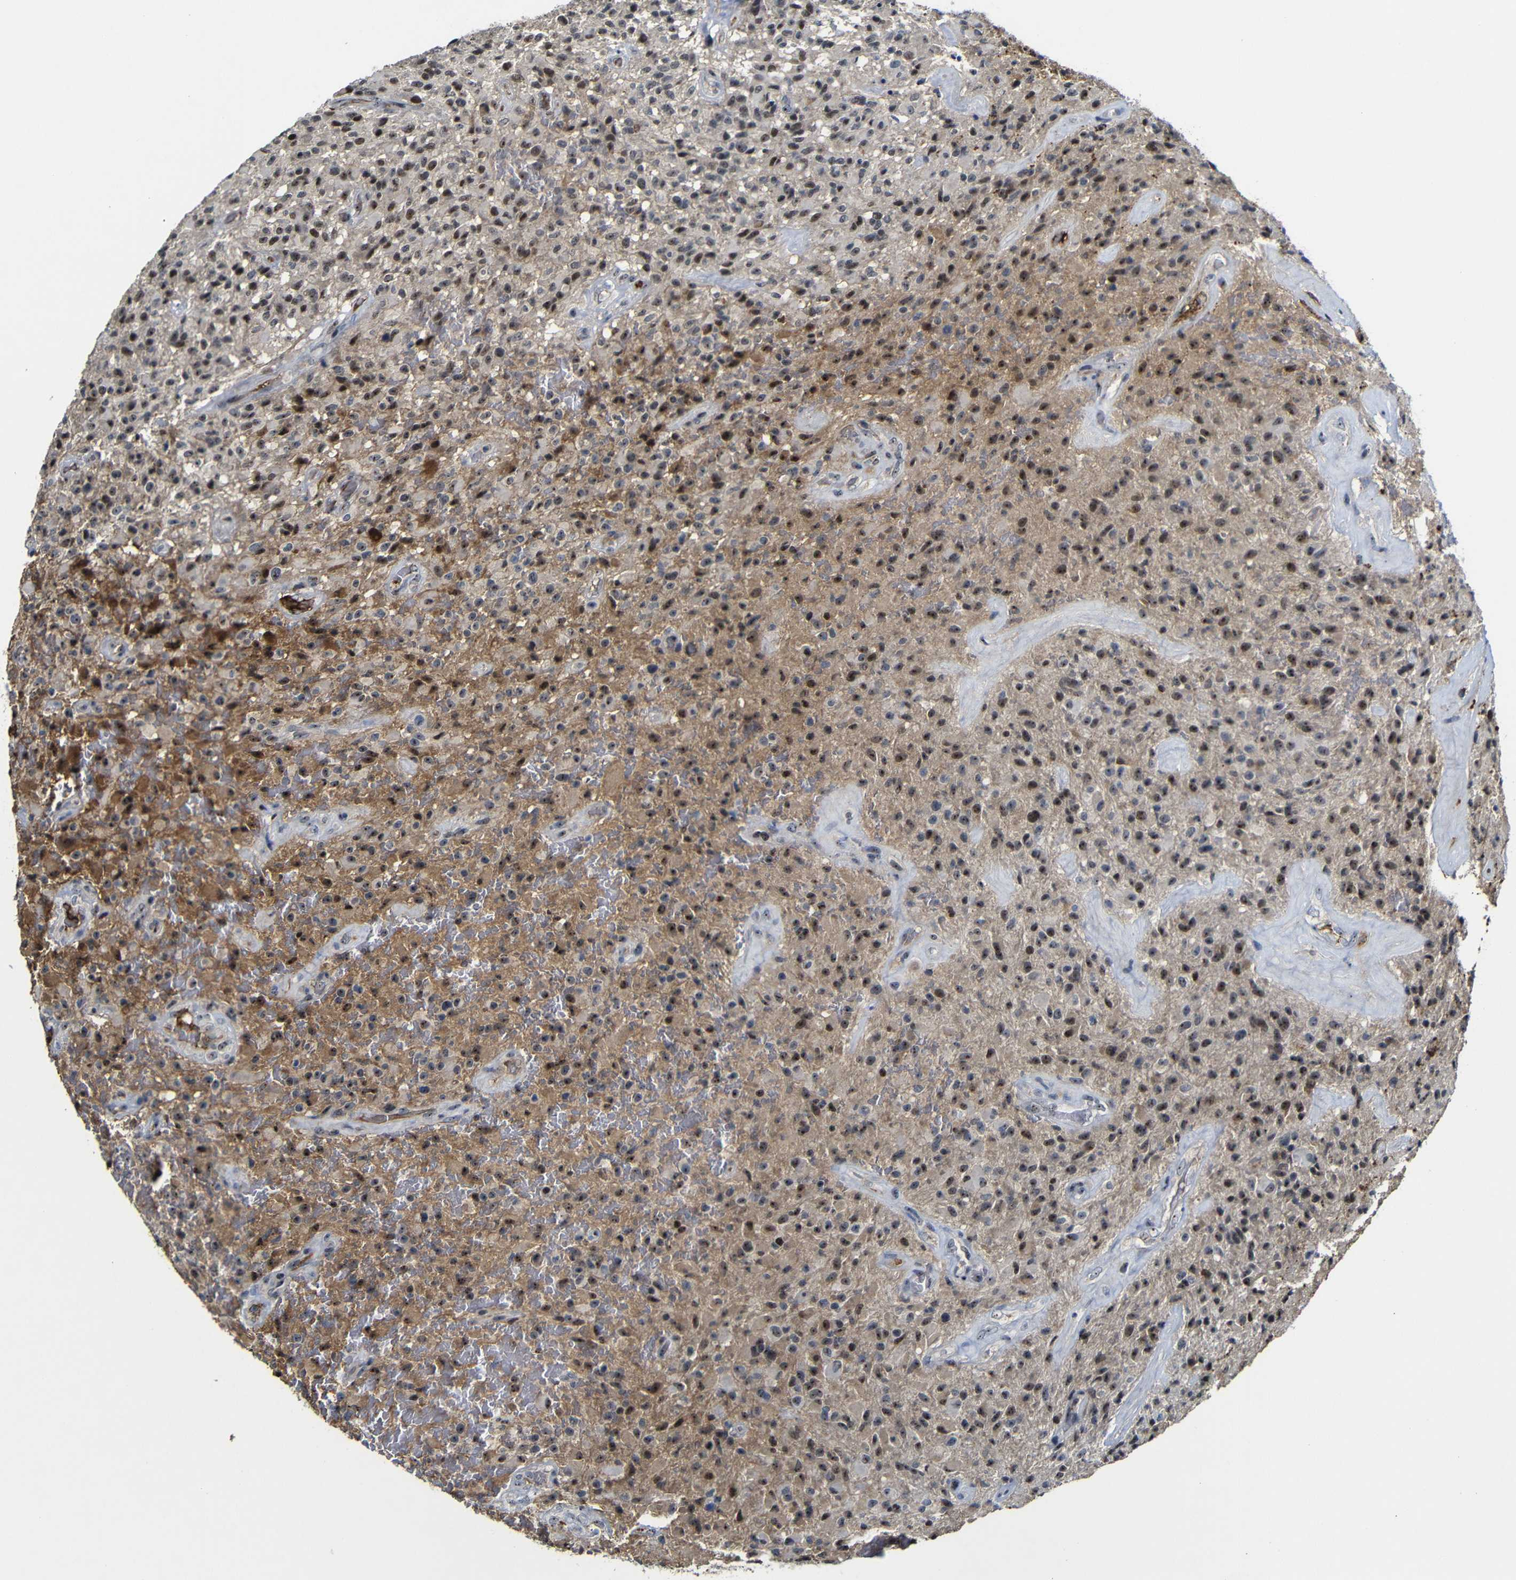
{"staining": {"intensity": "moderate", "quantity": "25%-75%", "location": "nuclear"}, "tissue": "glioma", "cell_type": "Tumor cells", "image_type": "cancer", "snomed": [{"axis": "morphology", "description": "Glioma, malignant, High grade"}, {"axis": "topography", "description": "Brain"}], "caption": "Immunohistochemical staining of malignant glioma (high-grade) shows medium levels of moderate nuclear expression in approximately 25%-75% of tumor cells.", "gene": "MYC", "patient": {"sex": "male", "age": 71}}